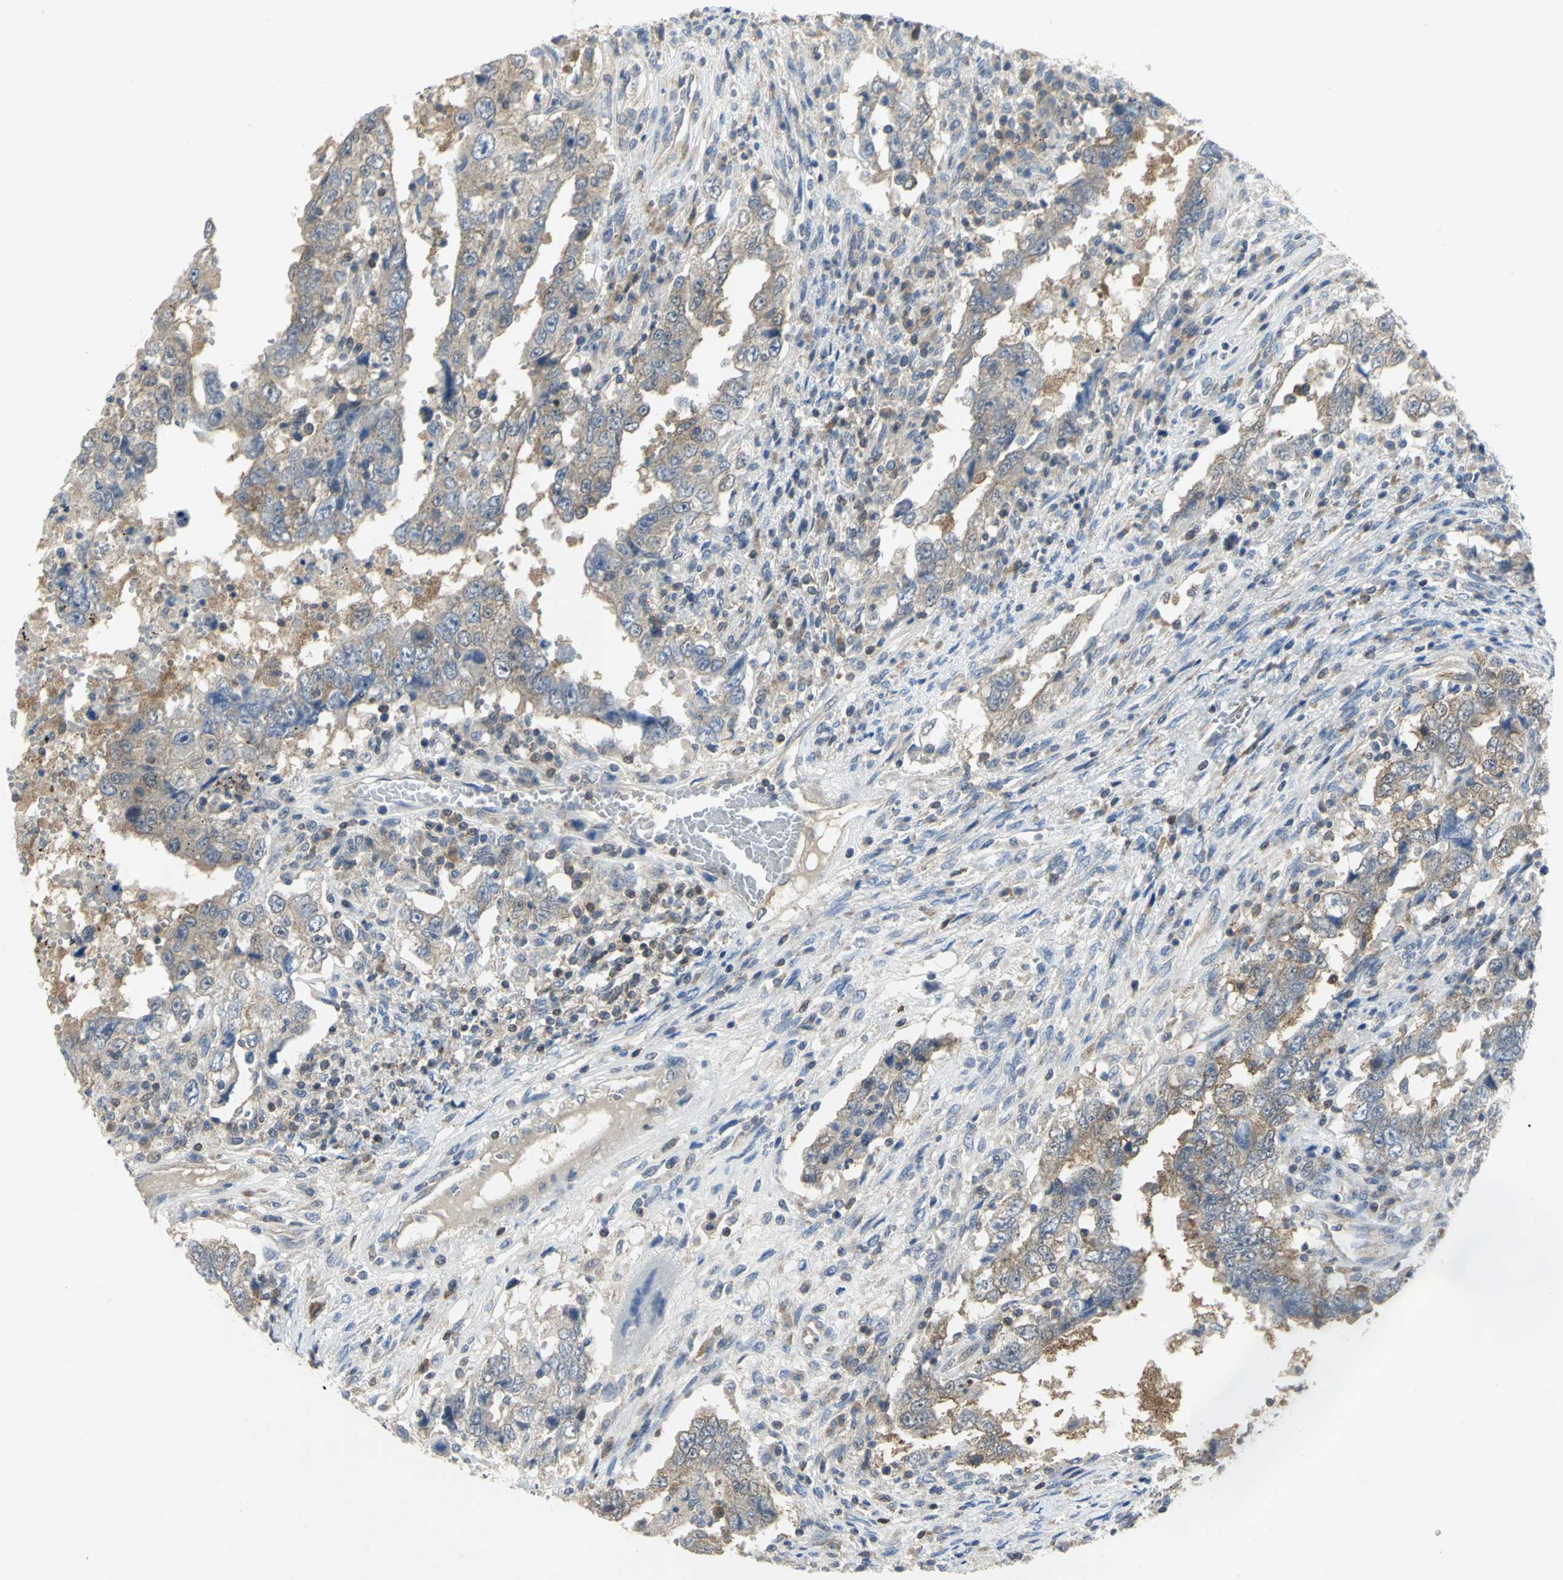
{"staining": {"intensity": "weak", "quantity": "<25%", "location": "cytoplasmic/membranous"}, "tissue": "testis cancer", "cell_type": "Tumor cells", "image_type": "cancer", "snomed": [{"axis": "morphology", "description": "Carcinoma, Embryonal, NOS"}, {"axis": "topography", "description": "Testis"}], "caption": "Testis cancer (embryonal carcinoma) was stained to show a protein in brown. There is no significant staining in tumor cells. (Immunohistochemistry, brightfield microscopy, high magnification).", "gene": "PPIA", "patient": {"sex": "male", "age": 26}}